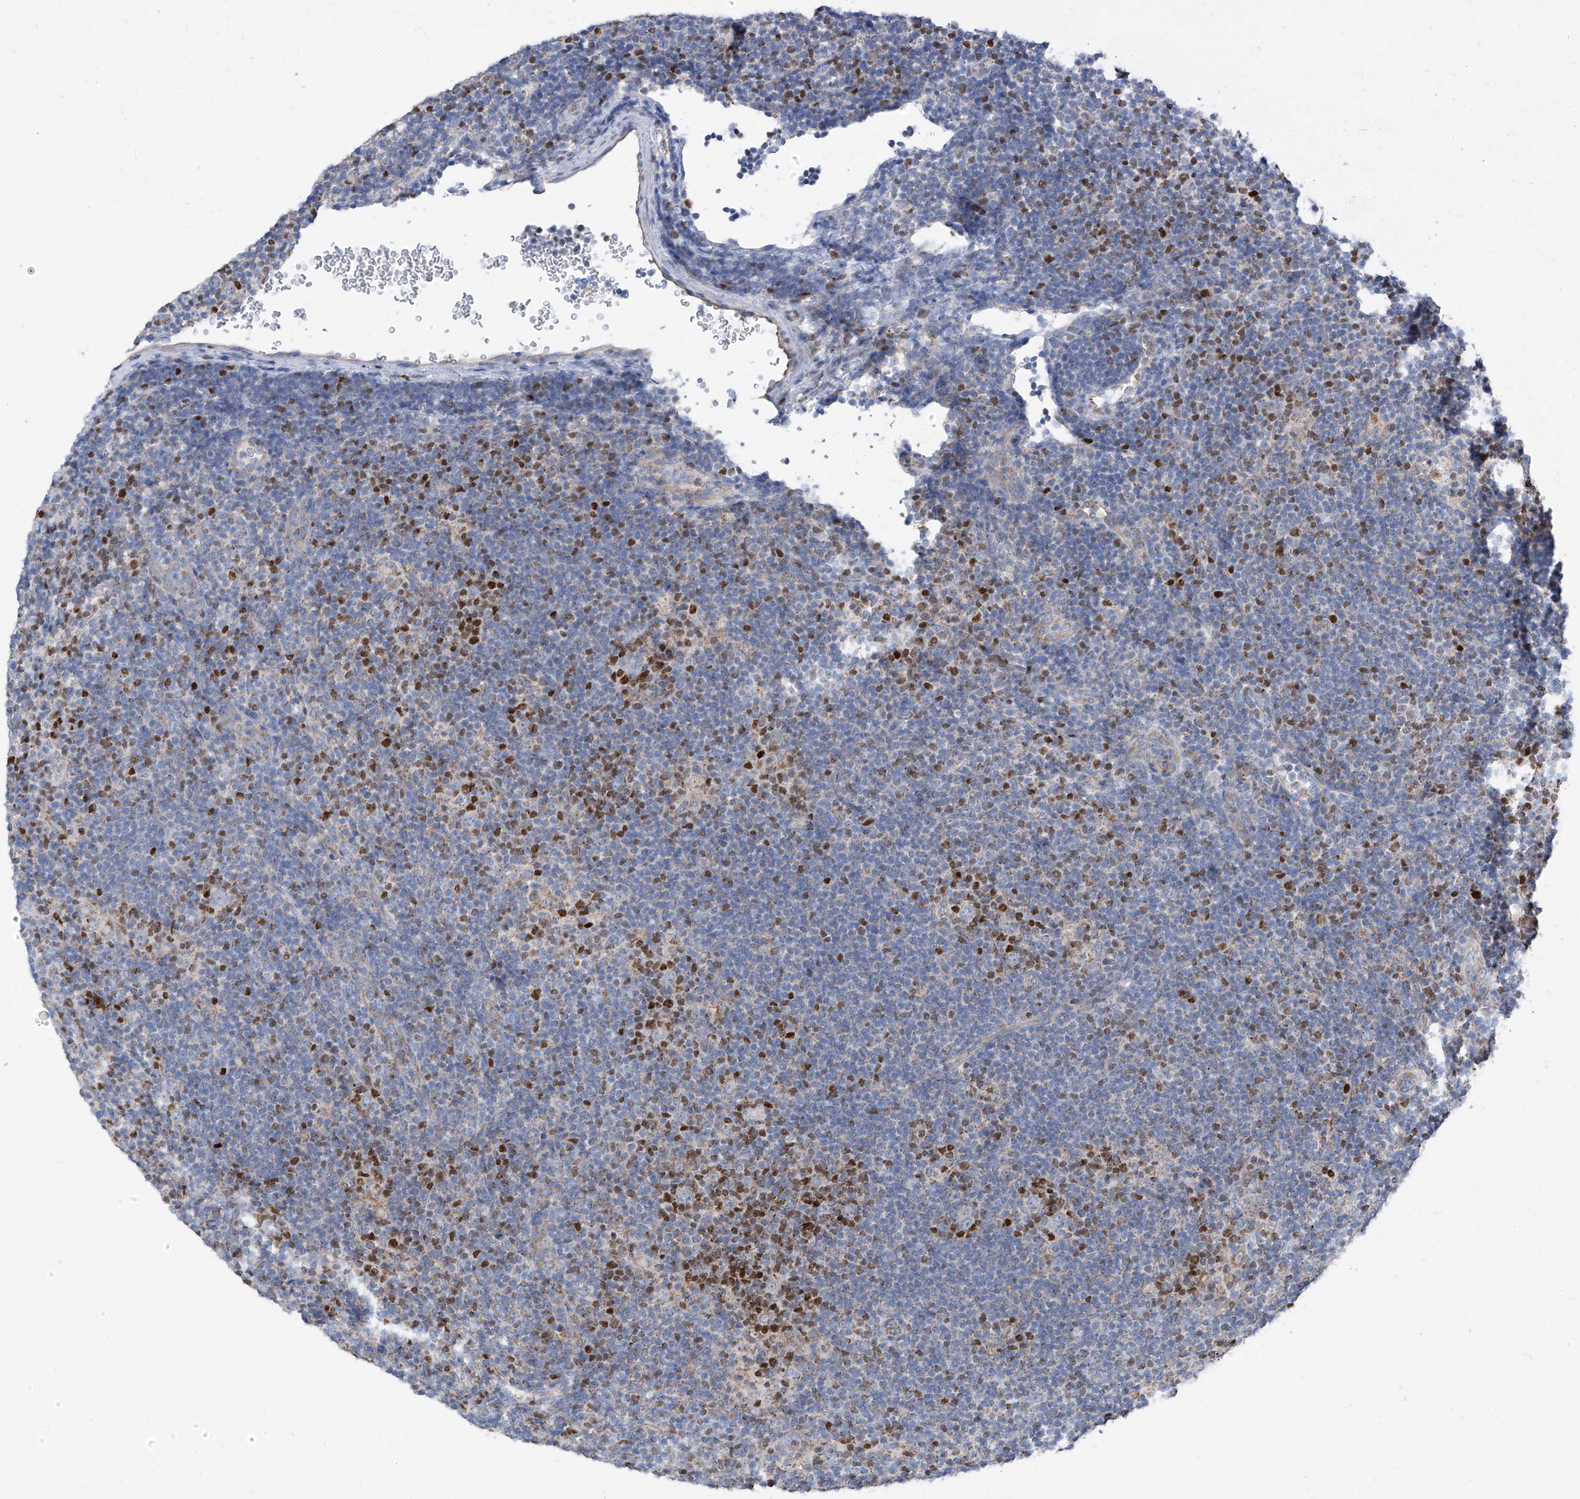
{"staining": {"intensity": "negative", "quantity": "none", "location": "none"}, "tissue": "lymphoma", "cell_type": "Tumor cells", "image_type": "cancer", "snomed": [{"axis": "morphology", "description": "Hodgkin's disease, NOS"}, {"axis": "topography", "description": "Lymph node"}], "caption": "Immunohistochemical staining of Hodgkin's disease reveals no significant positivity in tumor cells.", "gene": "EOMES", "patient": {"sex": "female", "age": 57}}